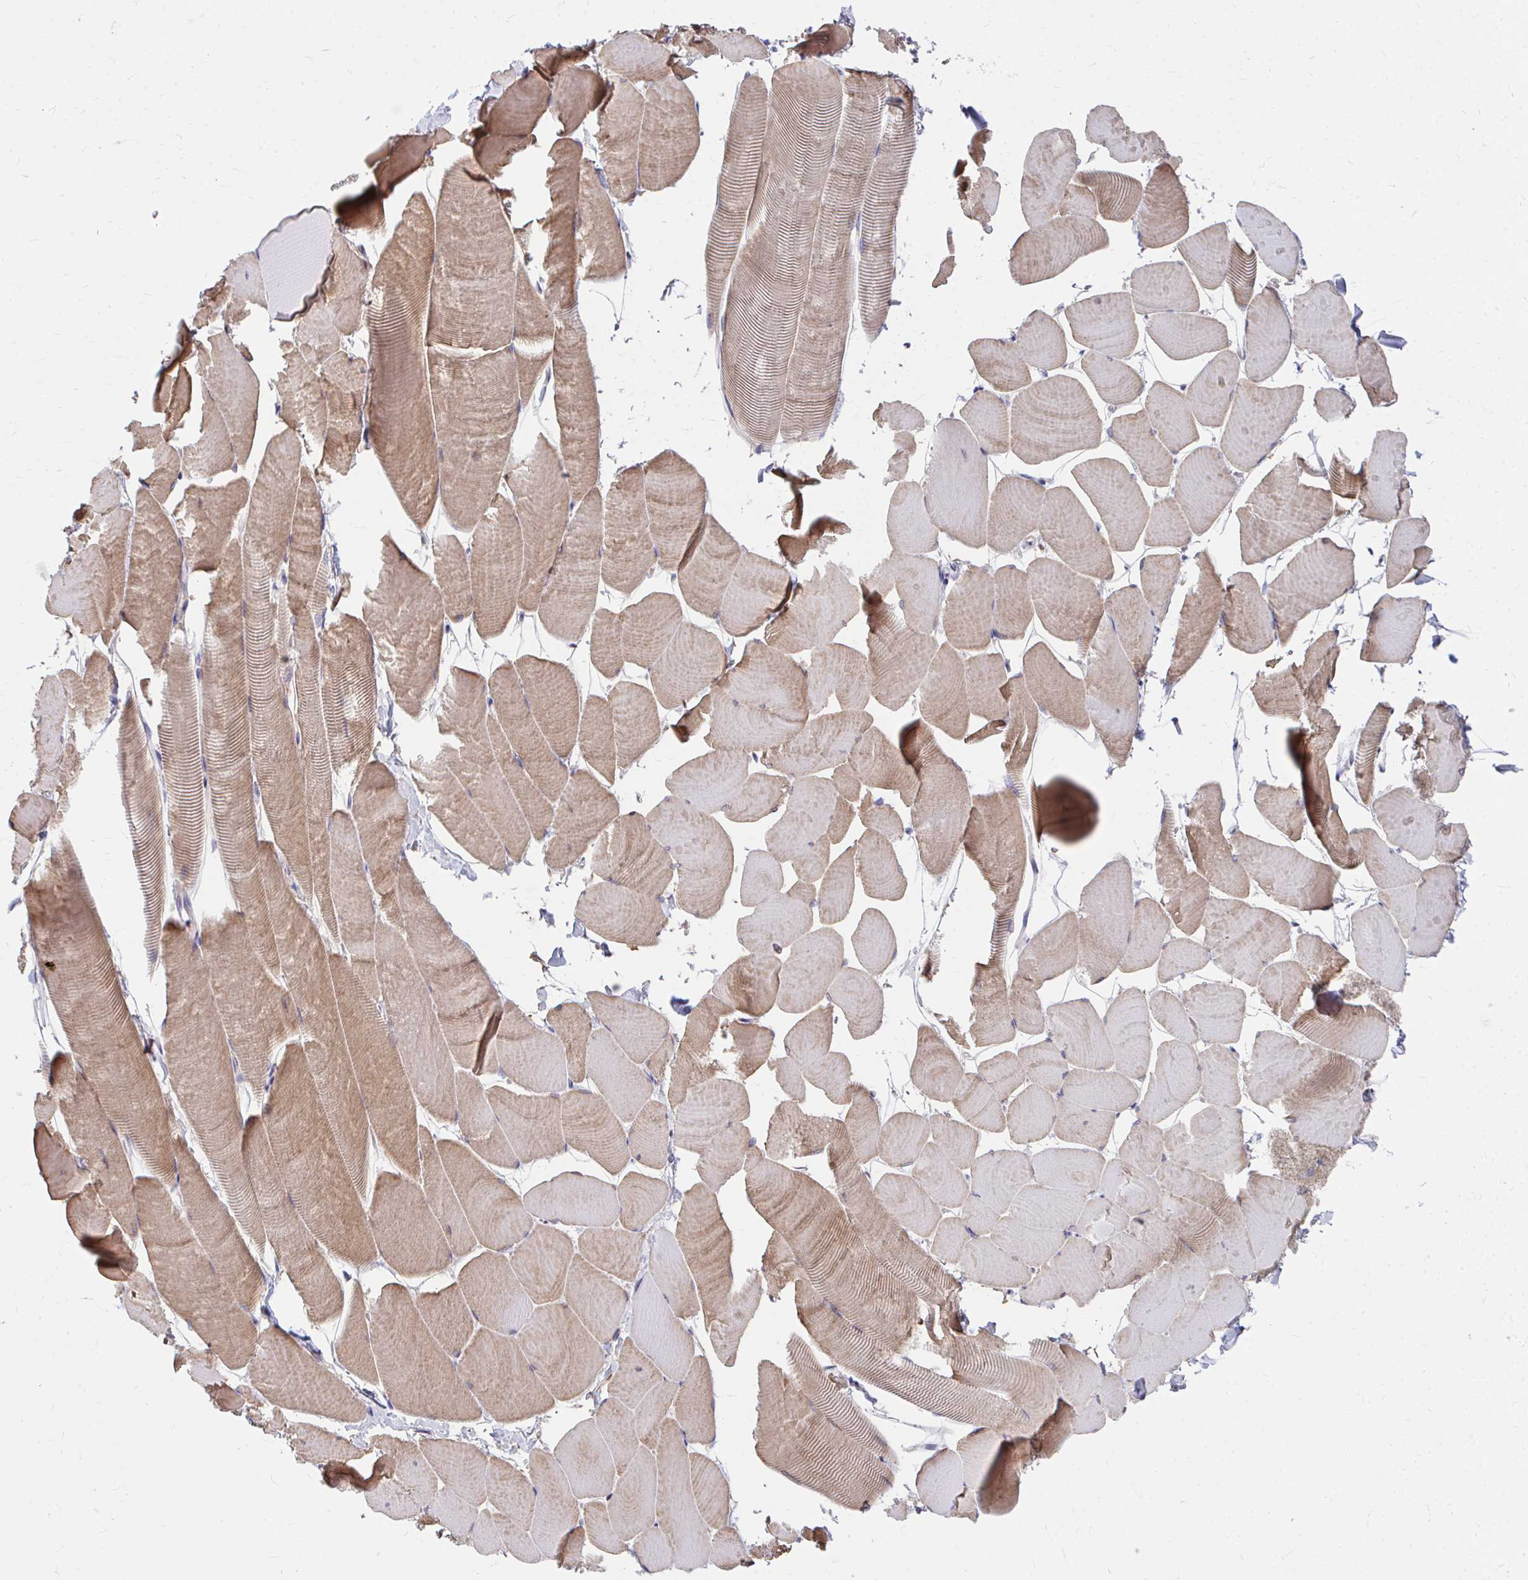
{"staining": {"intensity": "moderate", "quantity": "25%-75%", "location": "cytoplasmic/membranous"}, "tissue": "skeletal muscle", "cell_type": "Myocytes", "image_type": "normal", "snomed": [{"axis": "morphology", "description": "Normal tissue, NOS"}, {"axis": "topography", "description": "Skeletal muscle"}], "caption": "High-power microscopy captured an immunohistochemistry (IHC) micrograph of normal skeletal muscle, revealing moderate cytoplasmic/membranous expression in approximately 25%-75% of myocytes. (IHC, brightfield microscopy, high magnification).", "gene": "PEX3", "patient": {"sex": "male", "age": 25}}